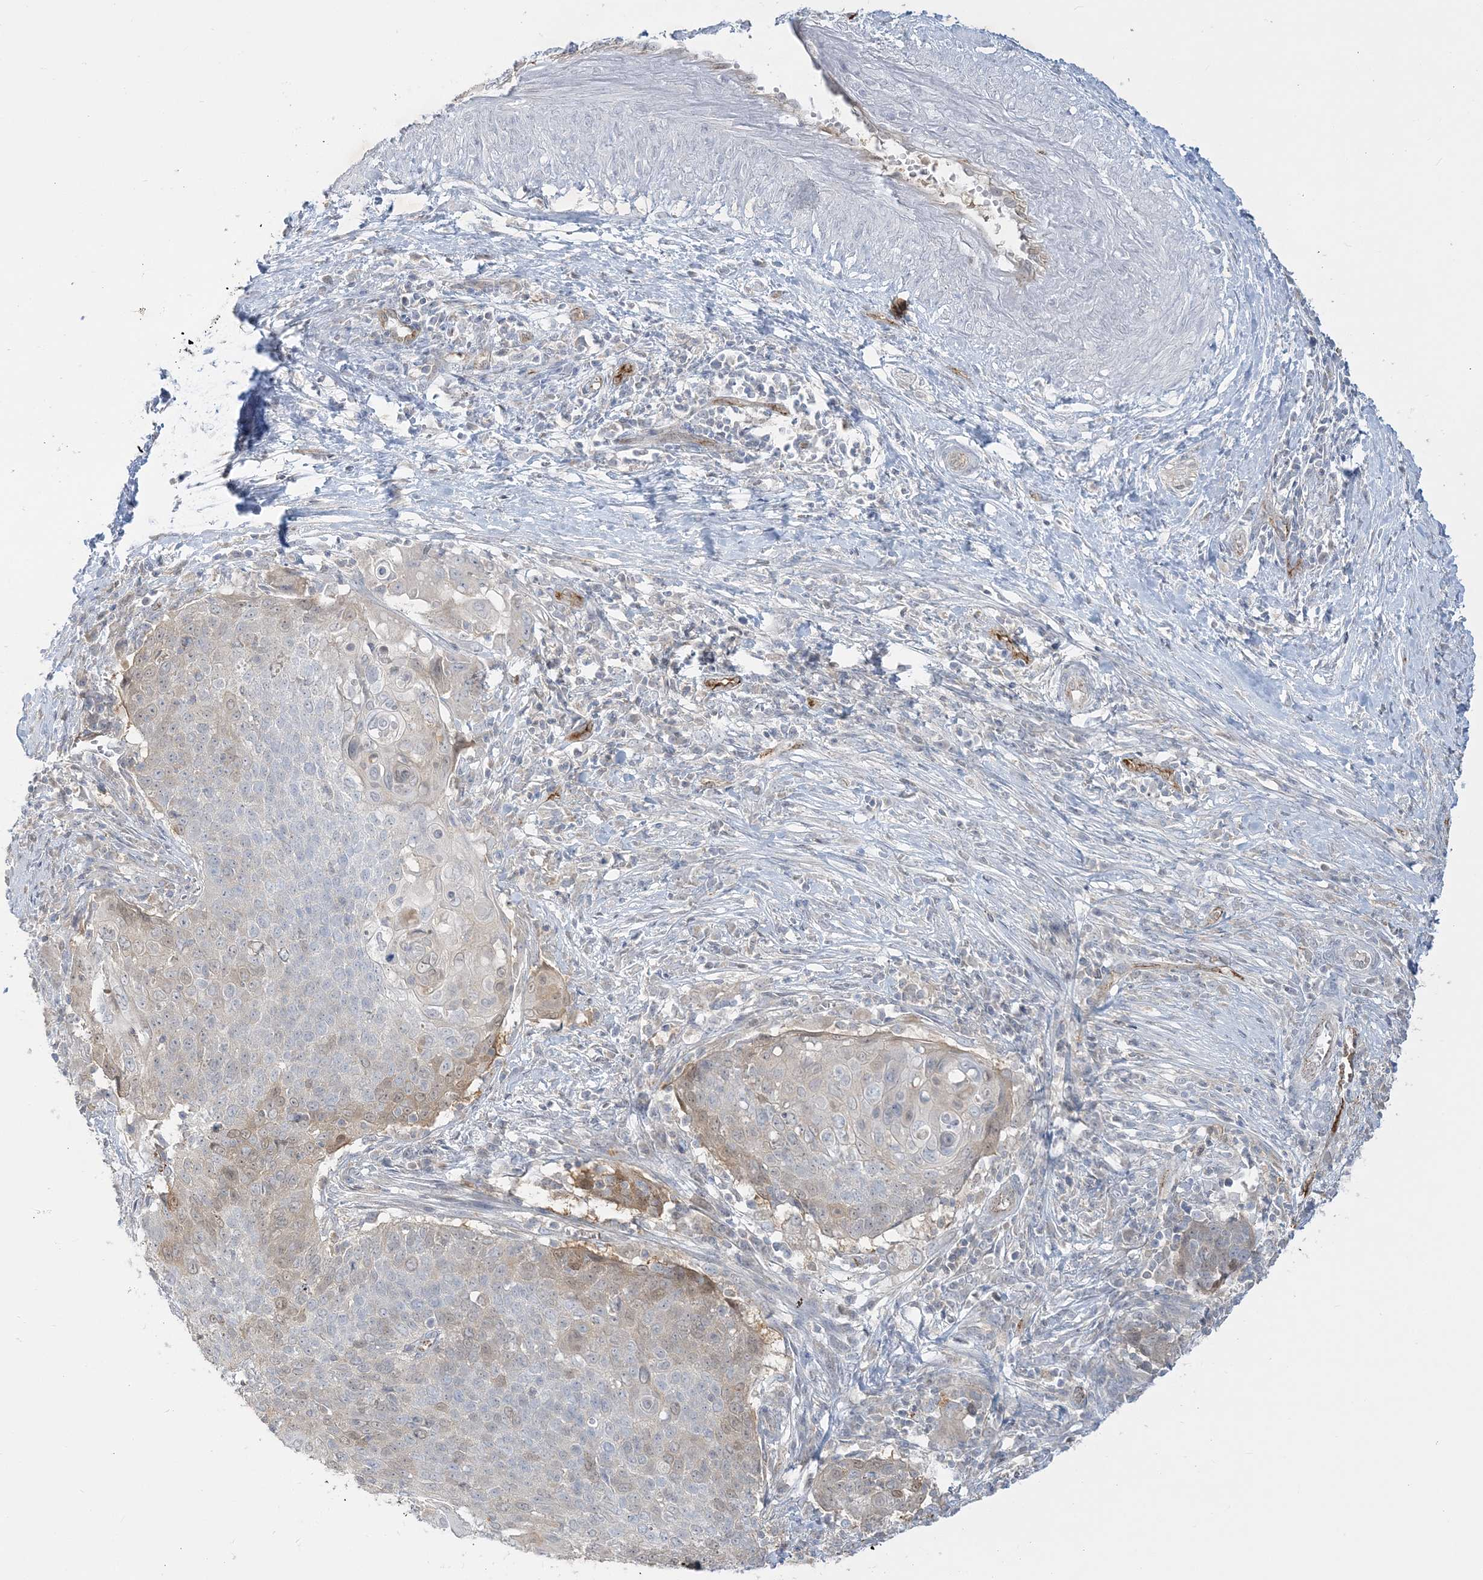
{"staining": {"intensity": "moderate", "quantity": "<25%", "location": "cytoplasmic/membranous"}, "tissue": "cervical cancer", "cell_type": "Tumor cells", "image_type": "cancer", "snomed": [{"axis": "morphology", "description": "Squamous cell carcinoma, NOS"}, {"axis": "topography", "description": "Cervix"}], "caption": "DAB immunohistochemical staining of human squamous cell carcinoma (cervical) reveals moderate cytoplasmic/membranous protein positivity in approximately <25% of tumor cells.", "gene": "INPP1", "patient": {"sex": "female", "age": 39}}